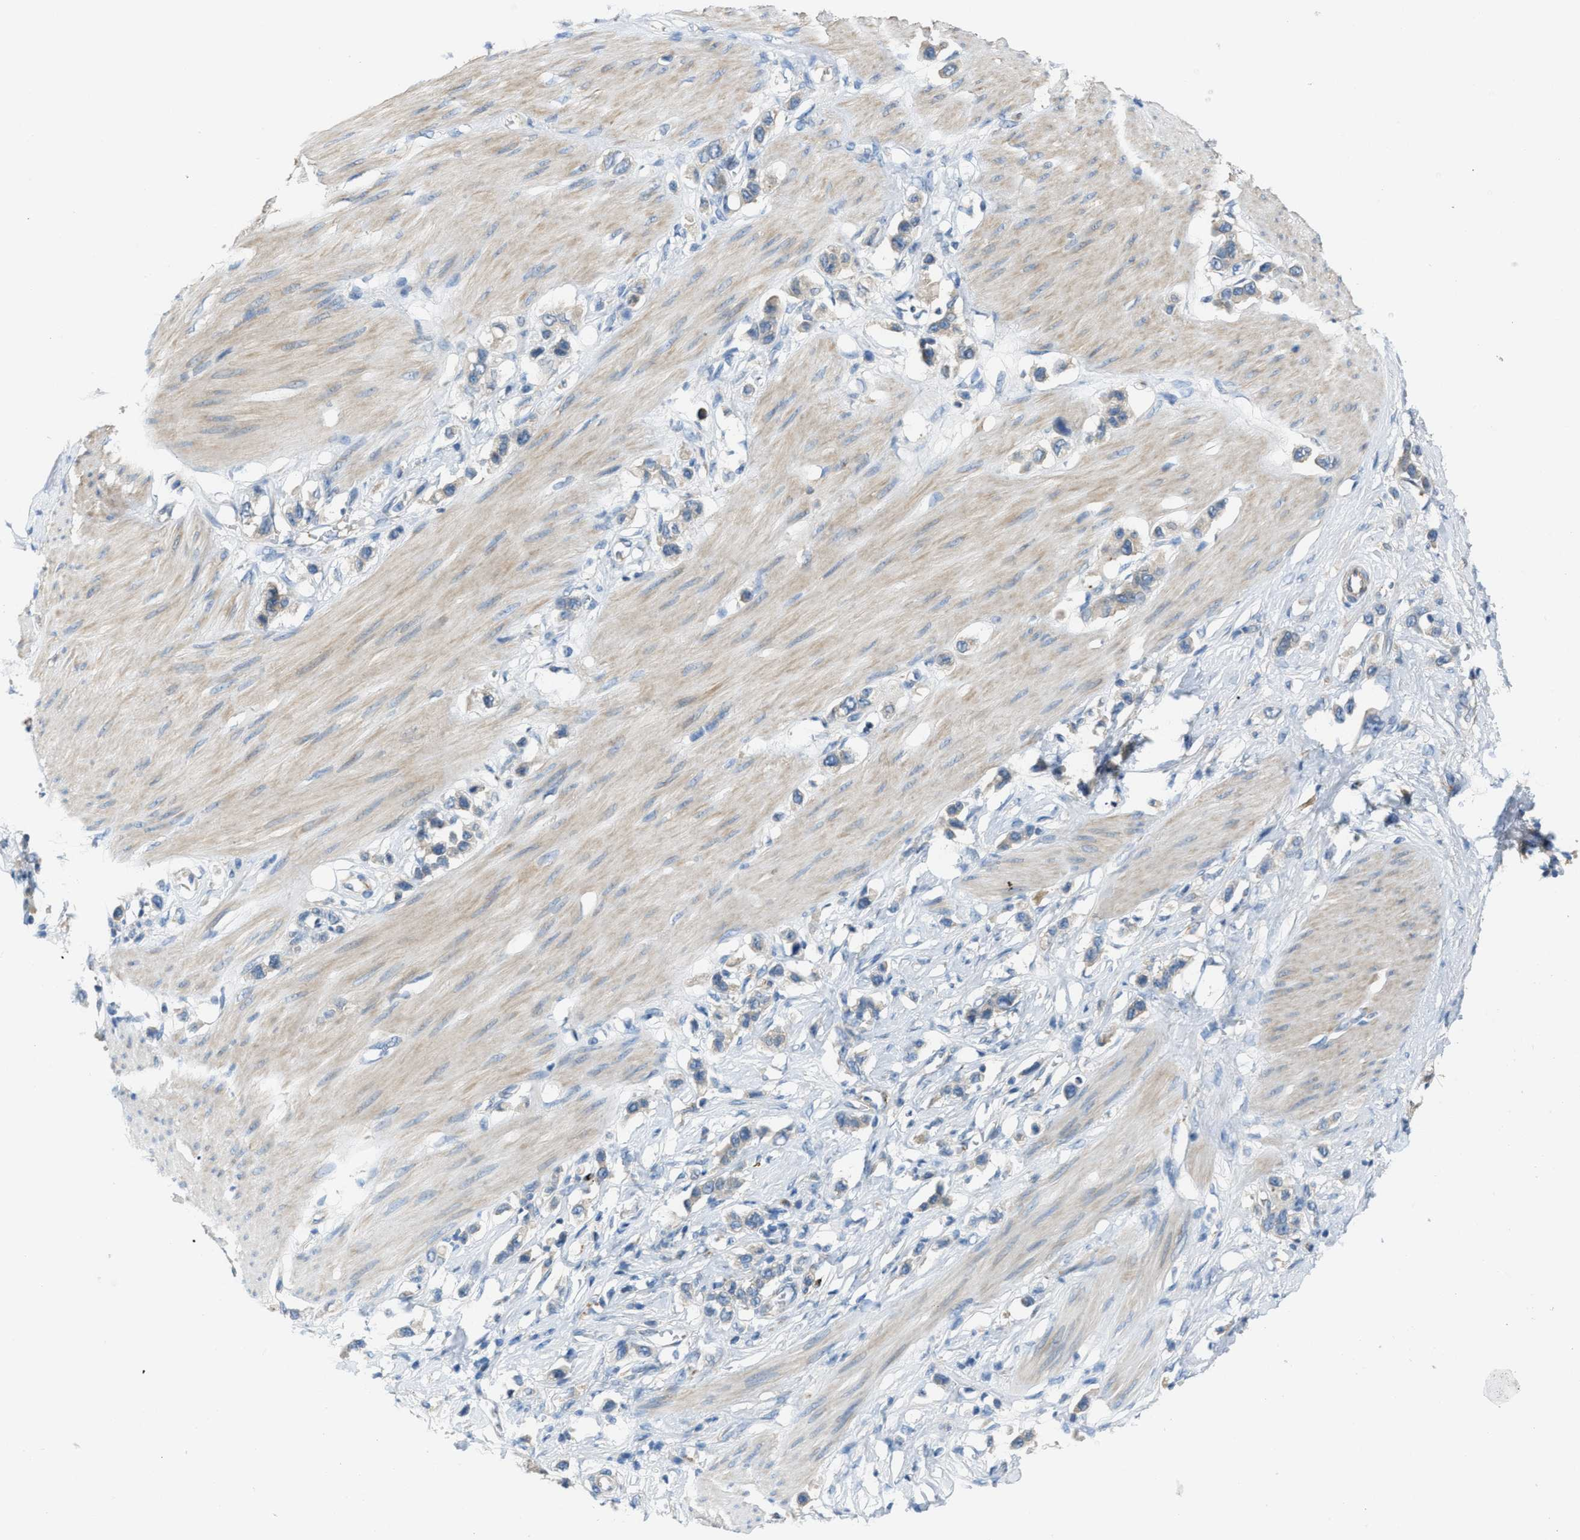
{"staining": {"intensity": "weak", "quantity": "<25%", "location": "cytoplasmic/membranous"}, "tissue": "stomach cancer", "cell_type": "Tumor cells", "image_type": "cancer", "snomed": [{"axis": "morphology", "description": "Adenocarcinoma, NOS"}, {"axis": "topography", "description": "Stomach"}], "caption": "There is no significant expression in tumor cells of stomach cancer. (DAB immunohistochemistry, high magnification).", "gene": "KLHDC10", "patient": {"sex": "female", "age": 65}}